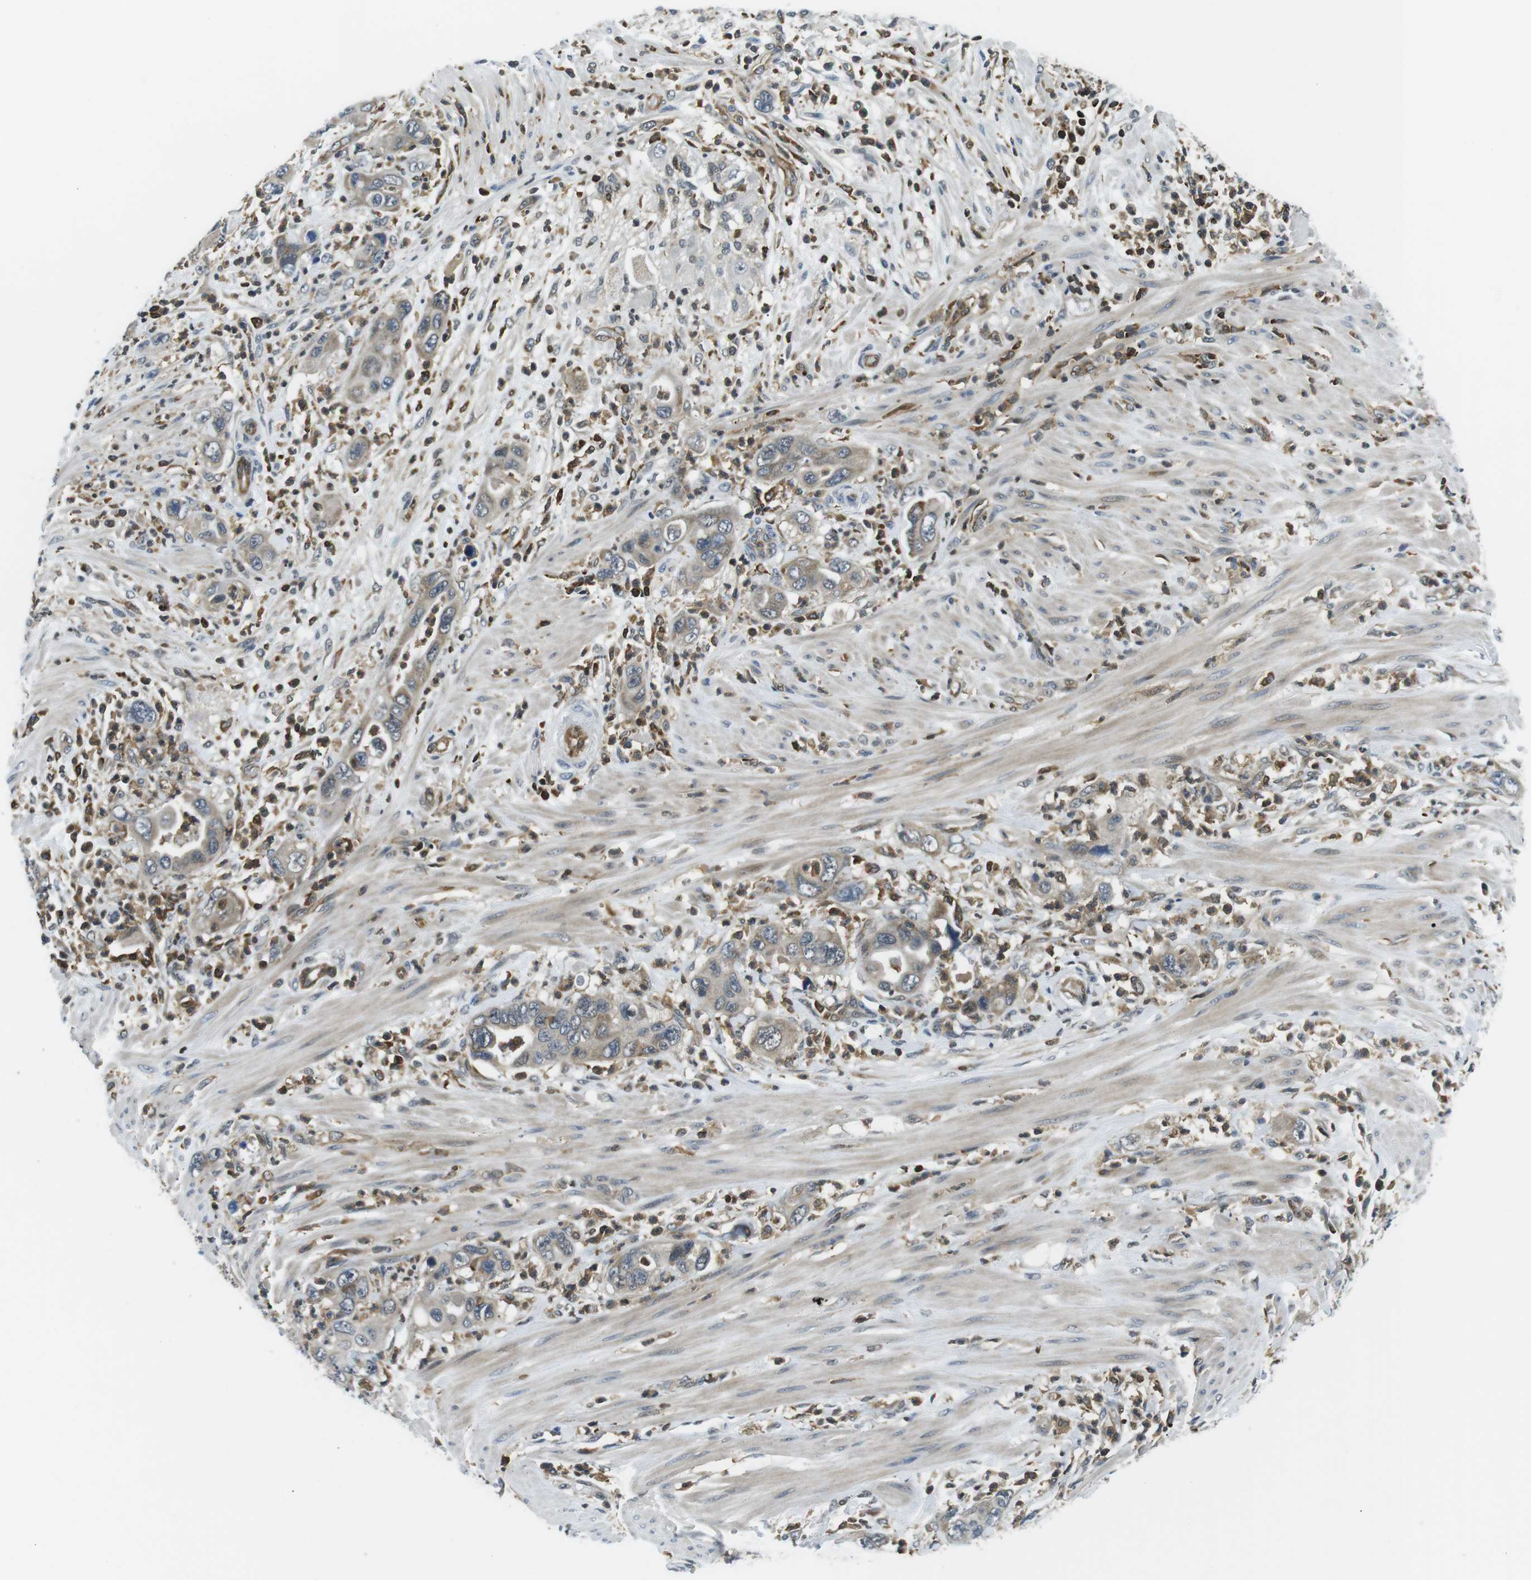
{"staining": {"intensity": "weak", "quantity": "25%-75%", "location": "cytoplasmic/membranous"}, "tissue": "pancreatic cancer", "cell_type": "Tumor cells", "image_type": "cancer", "snomed": [{"axis": "morphology", "description": "Adenocarcinoma, NOS"}, {"axis": "topography", "description": "Pancreas"}], "caption": "Adenocarcinoma (pancreatic) stained with immunohistochemistry (IHC) displays weak cytoplasmic/membranous expression in approximately 25%-75% of tumor cells.", "gene": "STK10", "patient": {"sex": "female", "age": 71}}